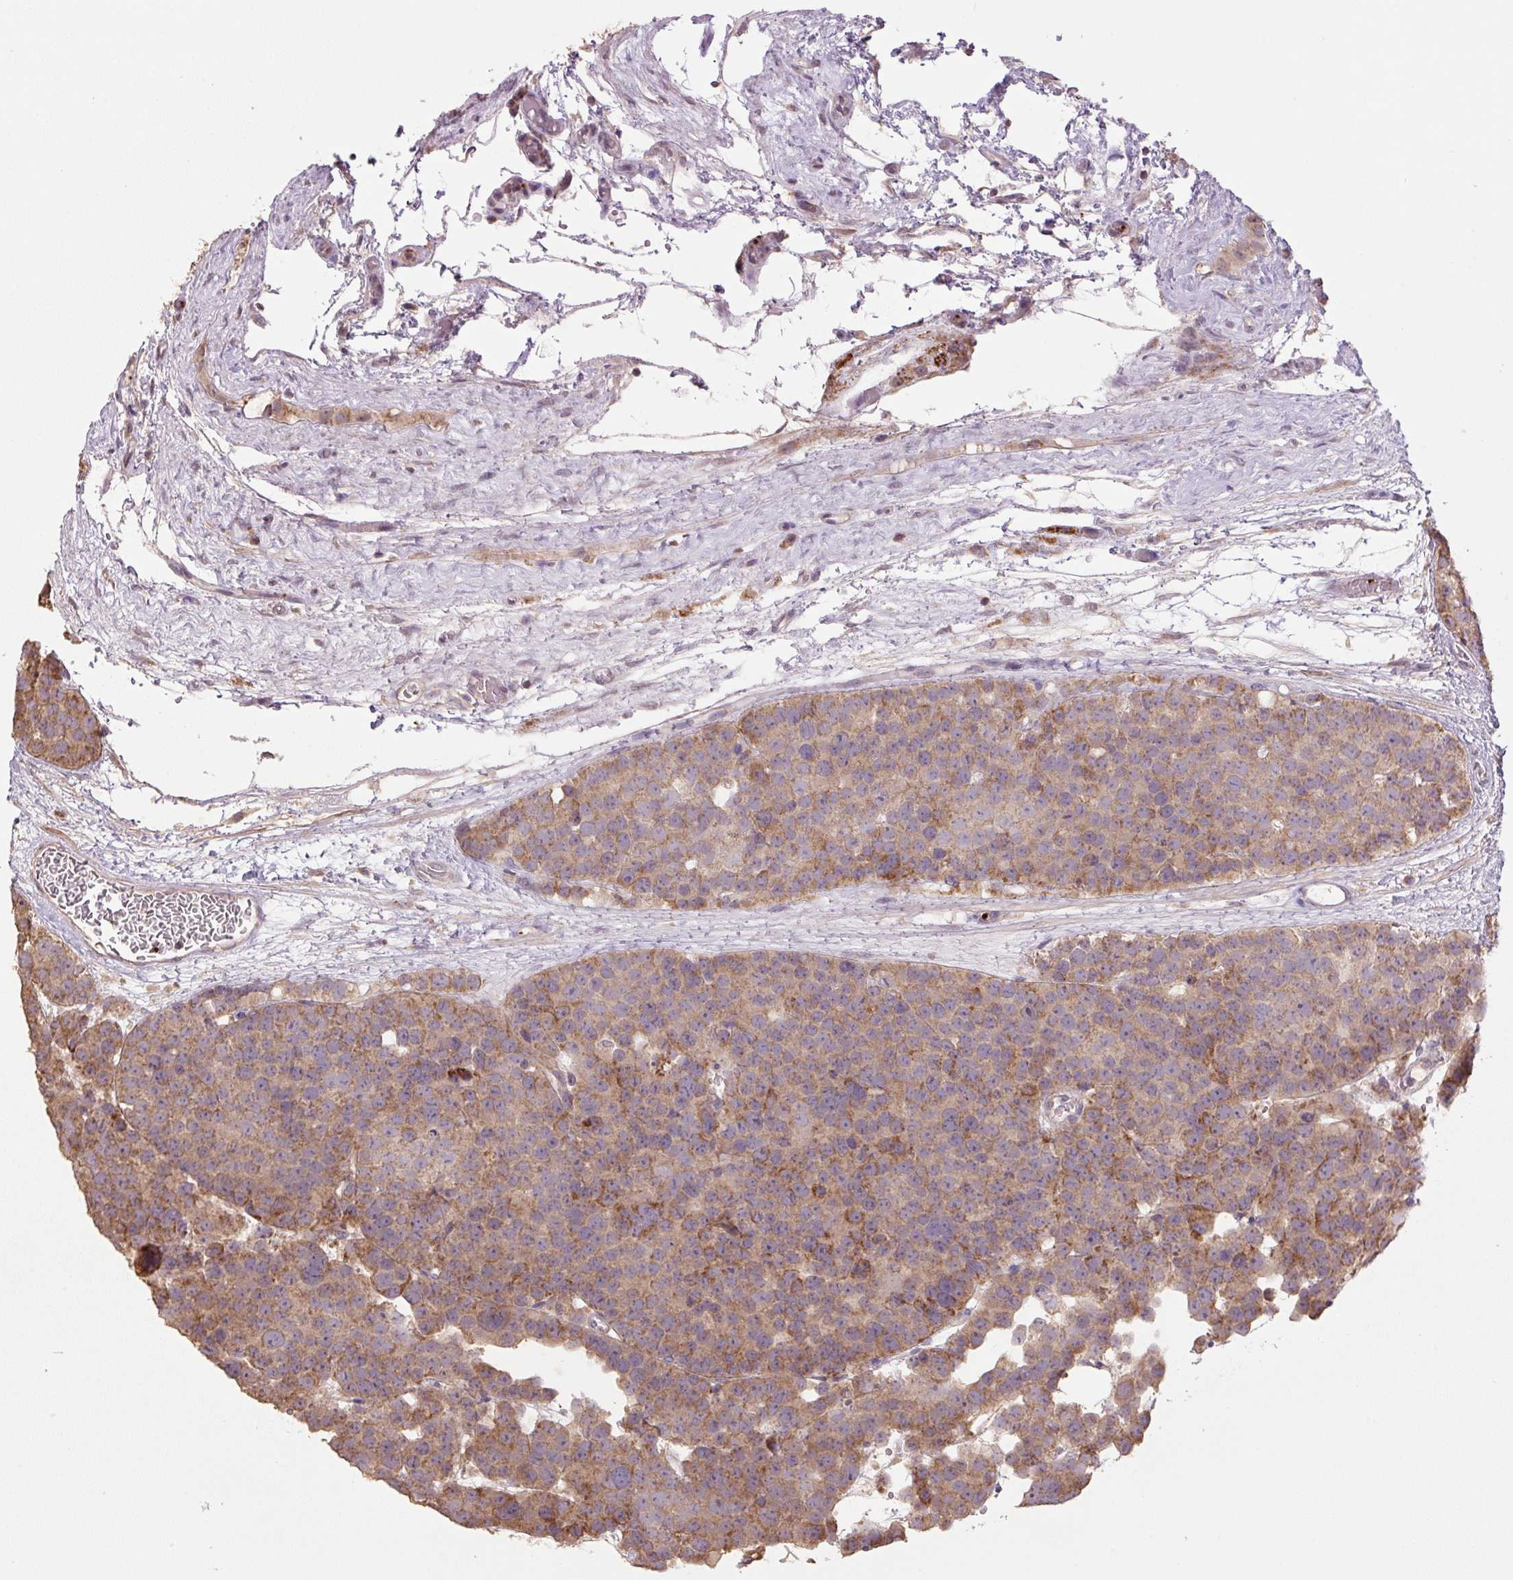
{"staining": {"intensity": "moderate", "quantity": ">75%", "location": "cytoplasmic/membranous"}, "tissue": "testis cancer", "cell_type": "Tumor cells", "image_type": "cancer", "snomed": [{"axis": "morphology", "description": "Seminoma, NOS"}, {"axis": "topography", "description": "Testis"}], "caption": "There is medium levels of moderate cytoplasmic/membranous staining in tumor cells of testis seminoma, as demonstrated by immunohistochemical staining (brown color).", "gene": "TMEM160", "patient": {"sex": "male", "age": 71}}